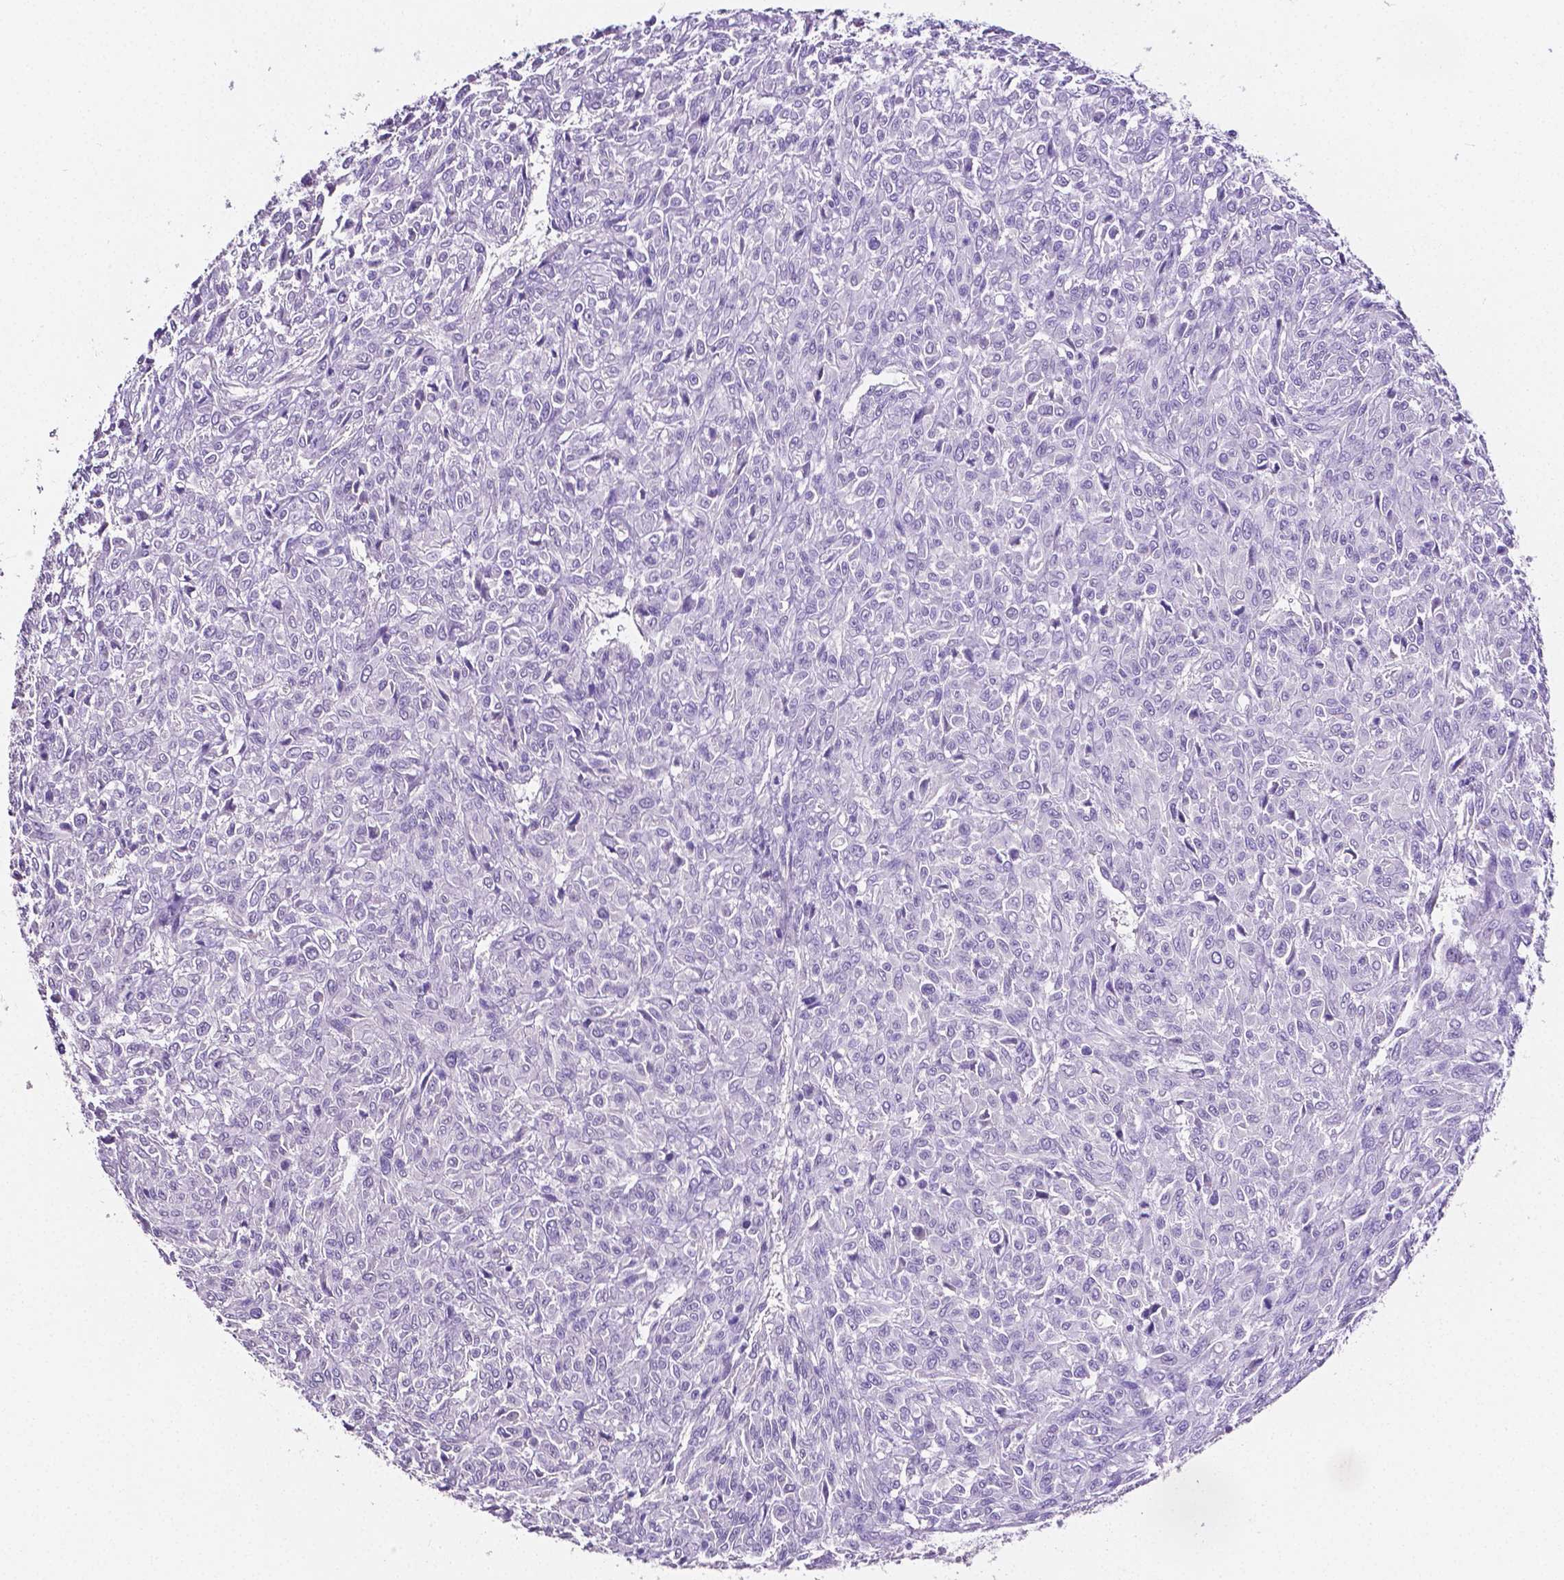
{"staining": {"intensity": "negative", "quantity": "none", "location": "none"}, "tissue": "renal cancer", "cell_type": "Tumor cells", "image_type": "cancer", "snomed": [{"axis": "morphology", "description": "Adenocarcinoma, NOS"}, {"axis": "topography", "description": "Kidney"}], "caption": "Adenocarcinoma (renal) stained for a protein using immunohistochemistry displays no expression tumor cells.", "gene": "SLC22A2", "patient": {"sex": "male", "age": 58}}